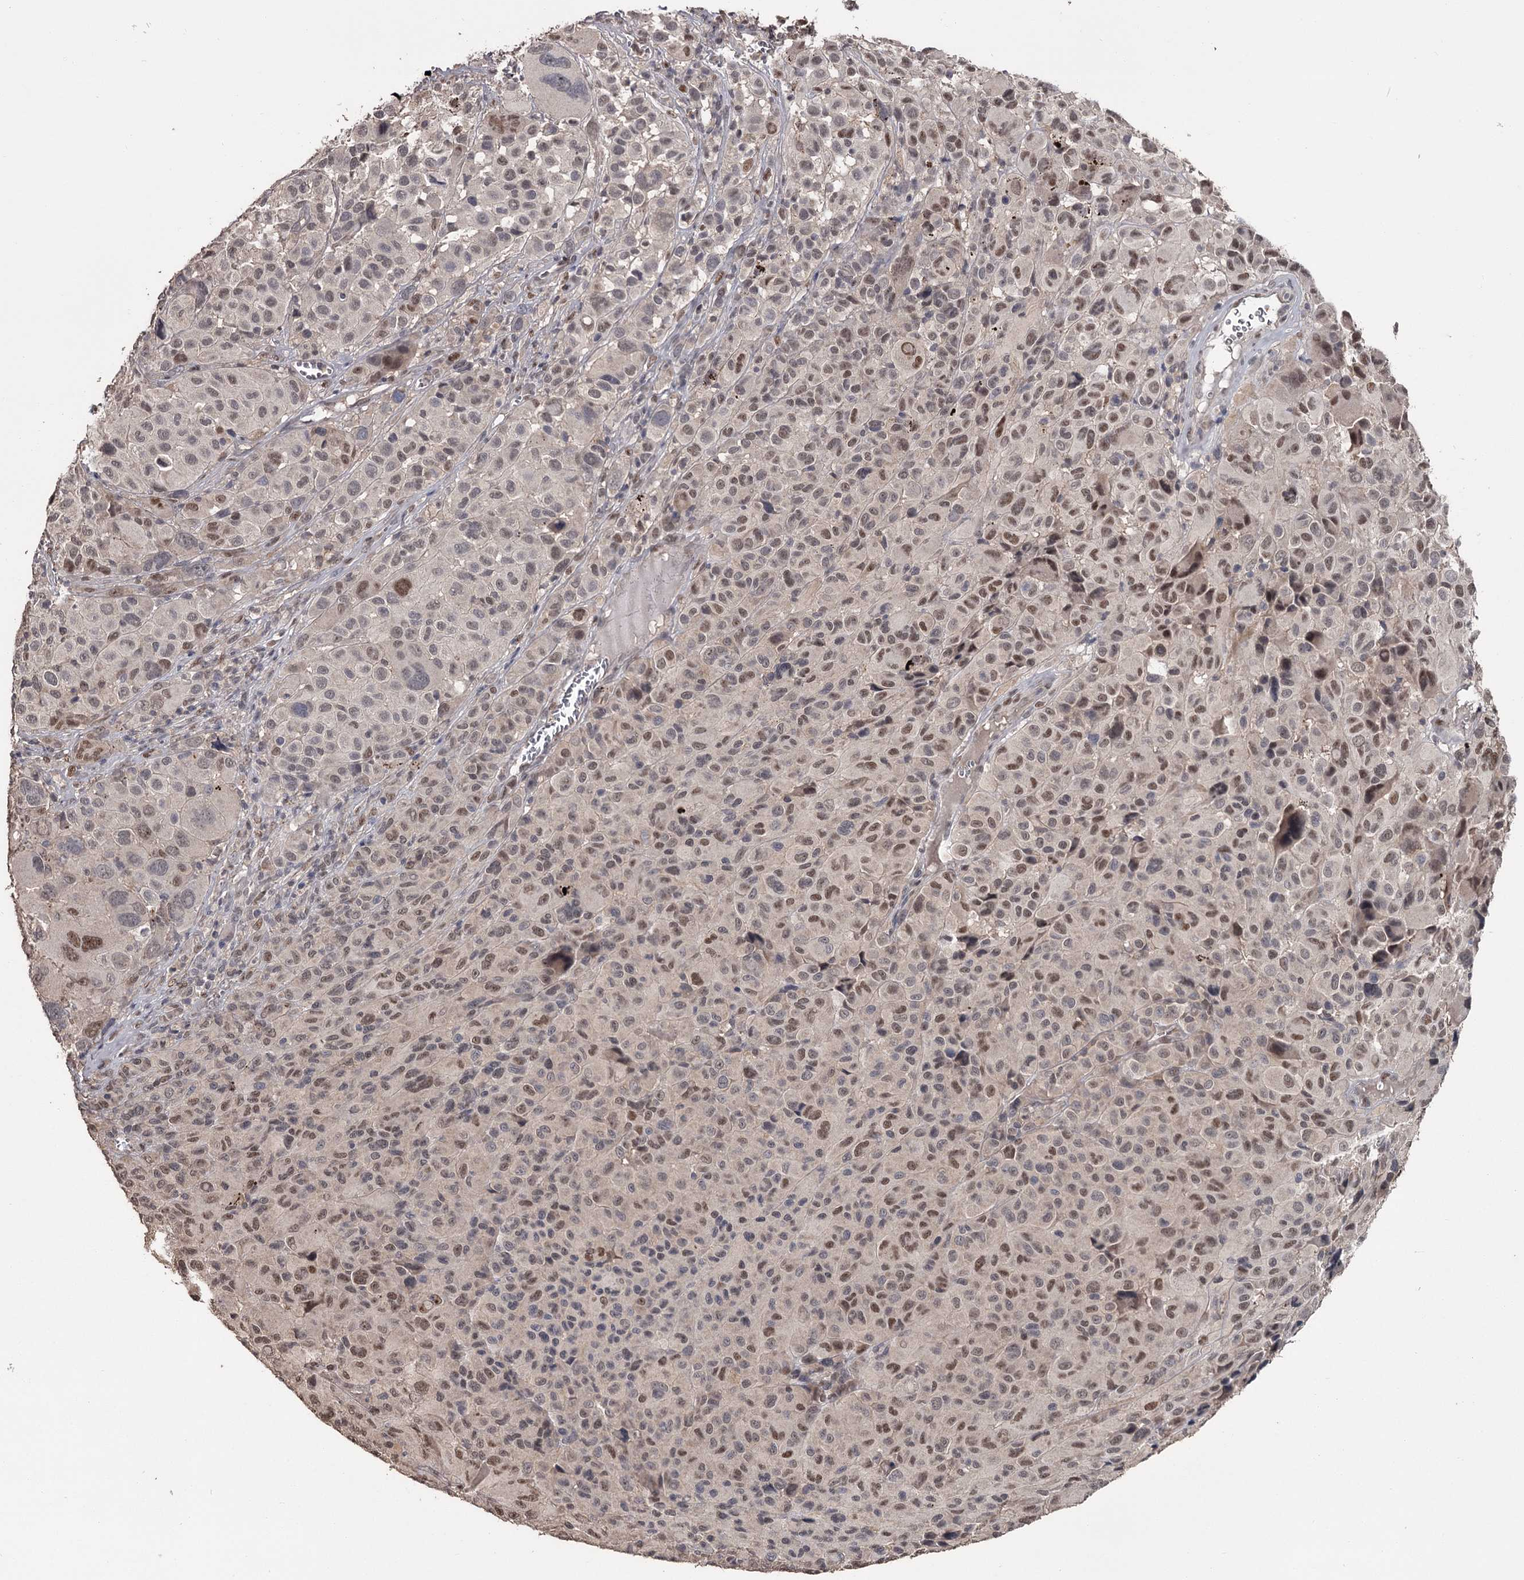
{"staining": {"intensity": "moderate", "quantity": "25%-75%", "location": "nuclear"}, "tissue": "melanoma", "cell_type": "Tumor cells", "image_type": "cancer", "snomed": [{"axis": "morphology", "description": "Malignant melanoma, NOS"}, {"axis": "topography", "description": "Skin of trunk"}], "caption": "A brown stain highlights moderate nuclear positivity of a protein in human melanoma tumor cells. The staining was performed using DAB (3,3'-diaminobenzidine) to visualize the protein expression in brown, while the nuclei were stained in blue with hematoxylin (Magnification: 20x).", "gene": "PRPF40B", "patient": {"sex": "male", "age": 71}}